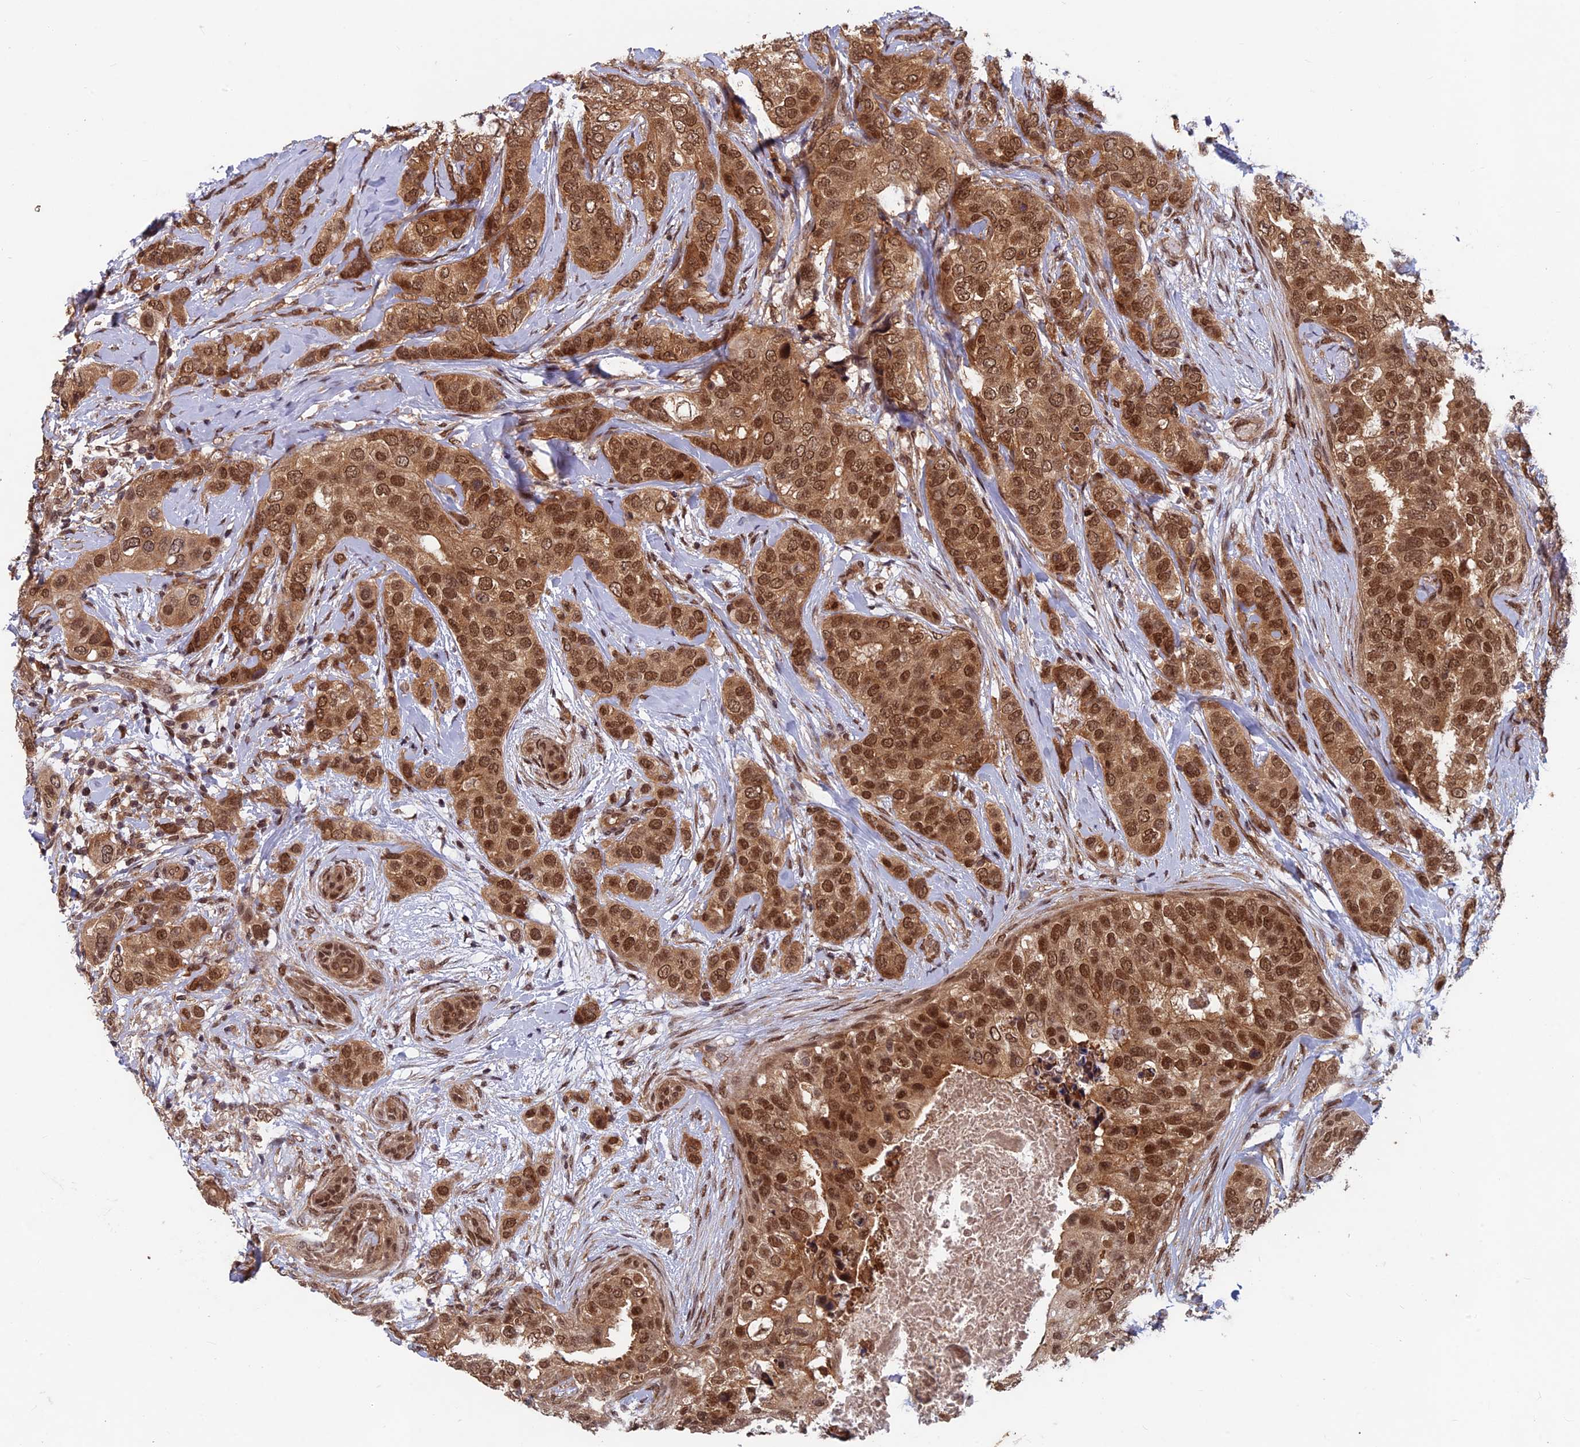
{"staining": {"intensity": "moderate", "quantity": ">75%", "location": "cytoplasmic/membranous,nuclear"}, "tissue": "breast cancer", "cell_type": "Tumor cells", "image_type": "cancer", "snomed": [{"axis": "morphology", "description": "Lobular carcinoma"}, {"axis": "topography", "description": "Breast"}], "caption": "A medium amount of moderate cytoplasmic/membranous and nuclear staining is appreciated in about >75% of tumor cells in breast lobular carcinoma tissue. (DAB (3,3'-diaminobenzidine) IHC with brightfield microscopy, high magnification).", "gene": "FAM53C", "patient": {"sex": "female", "age": 51}}